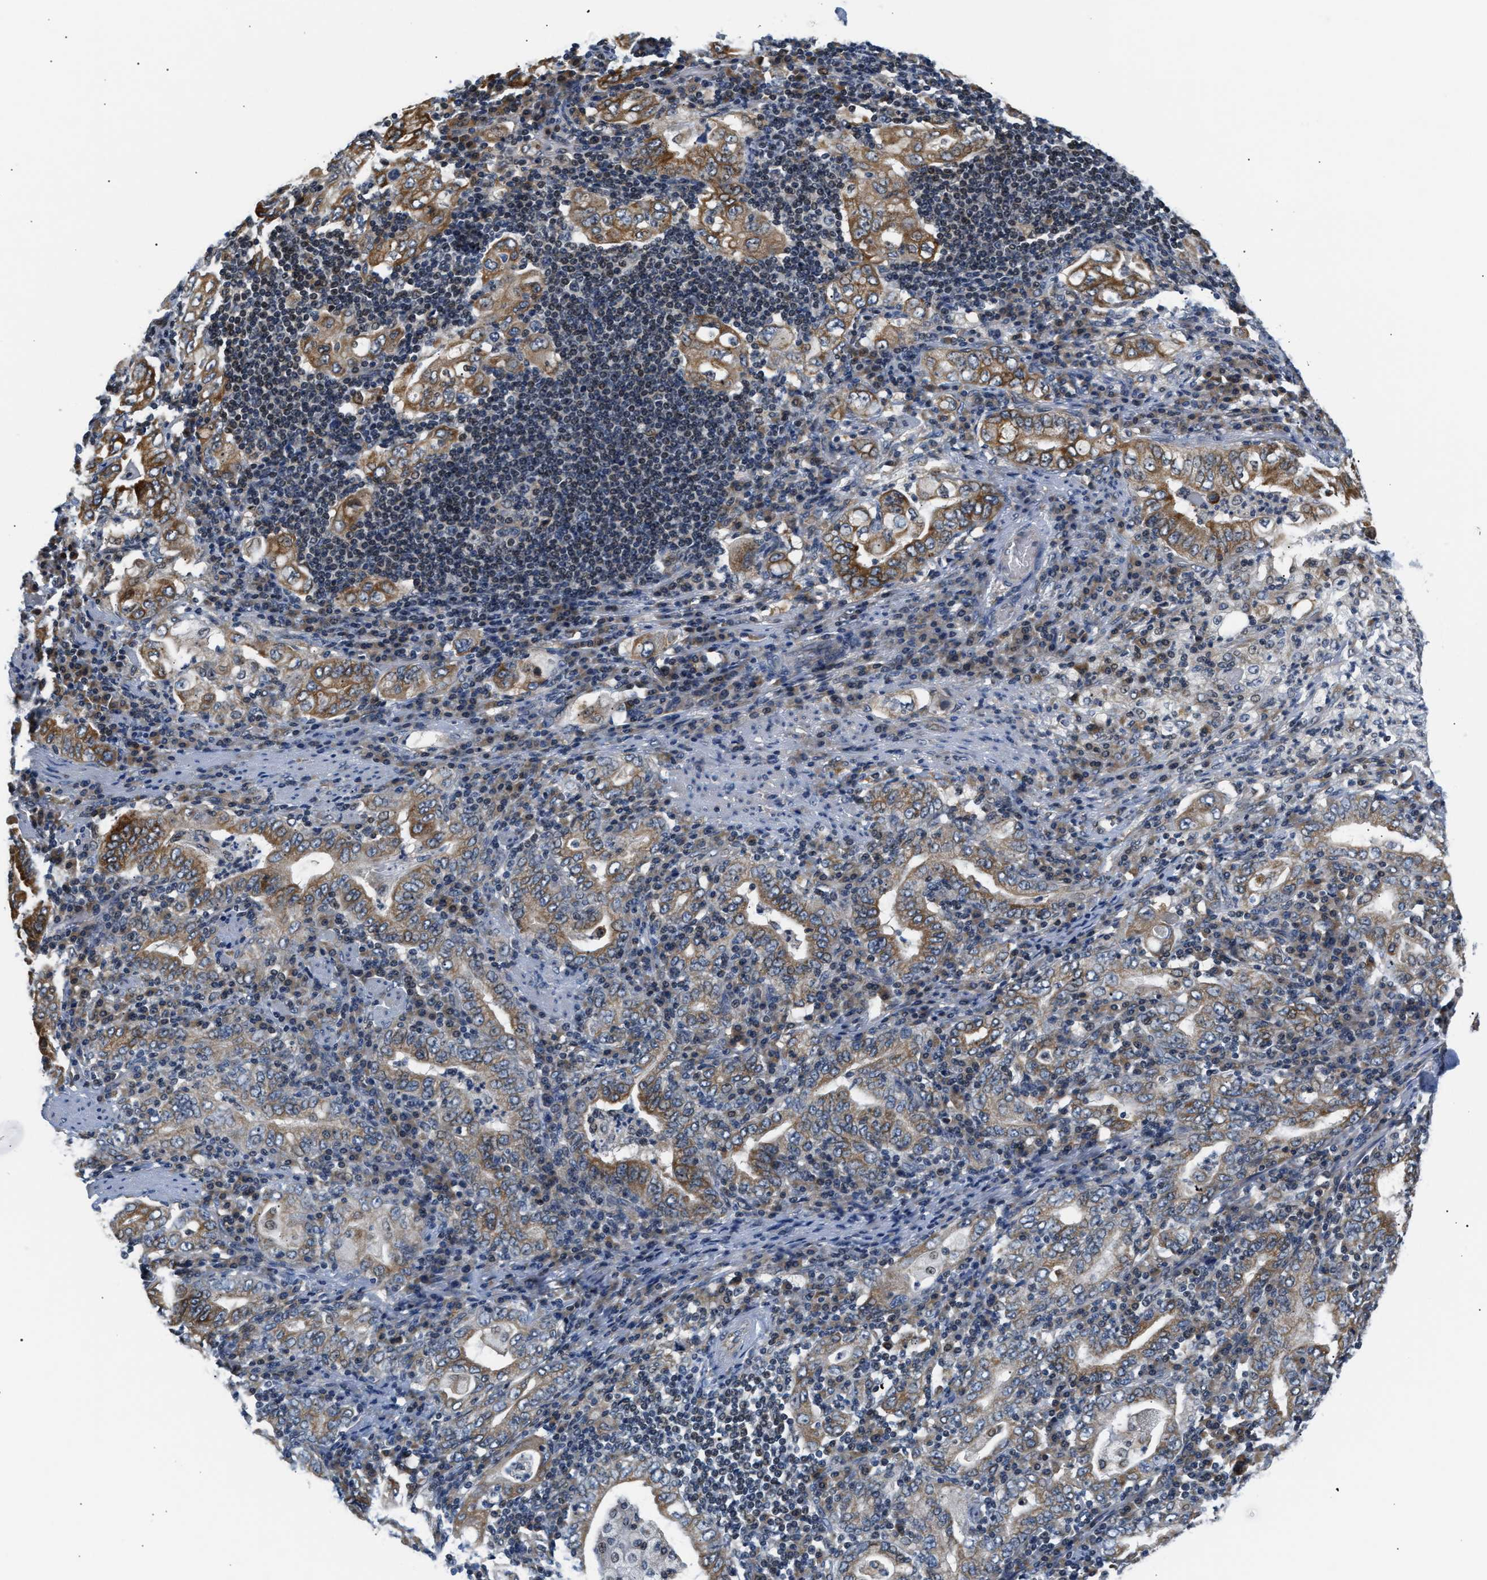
{"staining": {"intensity": "moderate", "quantity": ">75%", "location": "cytoplasmic/membranous"}, "tissue": "stomach cancer", "cell_type": "Tumor cells", "image_type": "cancer", "snomed": [{"axis": "morphology", "description": "Normal tissue, NOS"}, {"axis": "morphology", "description": "Adenocarcinoma, NOS"}, {"axis": "topography", "description": "Esophagus"}, {"axis": "topography", "description": "Stomach, upper"}, {"axis": "topography", "description": "Peripheral nerve tissue"}], "caption": "Brown immunohistochemical staining in stomach adenocarcinoma reveals moderate cytoplasmic/membranous expression in about >75% of tumor cells.", "gene": "TNIP2", "patient": {"sex": "male", "age": 62}}